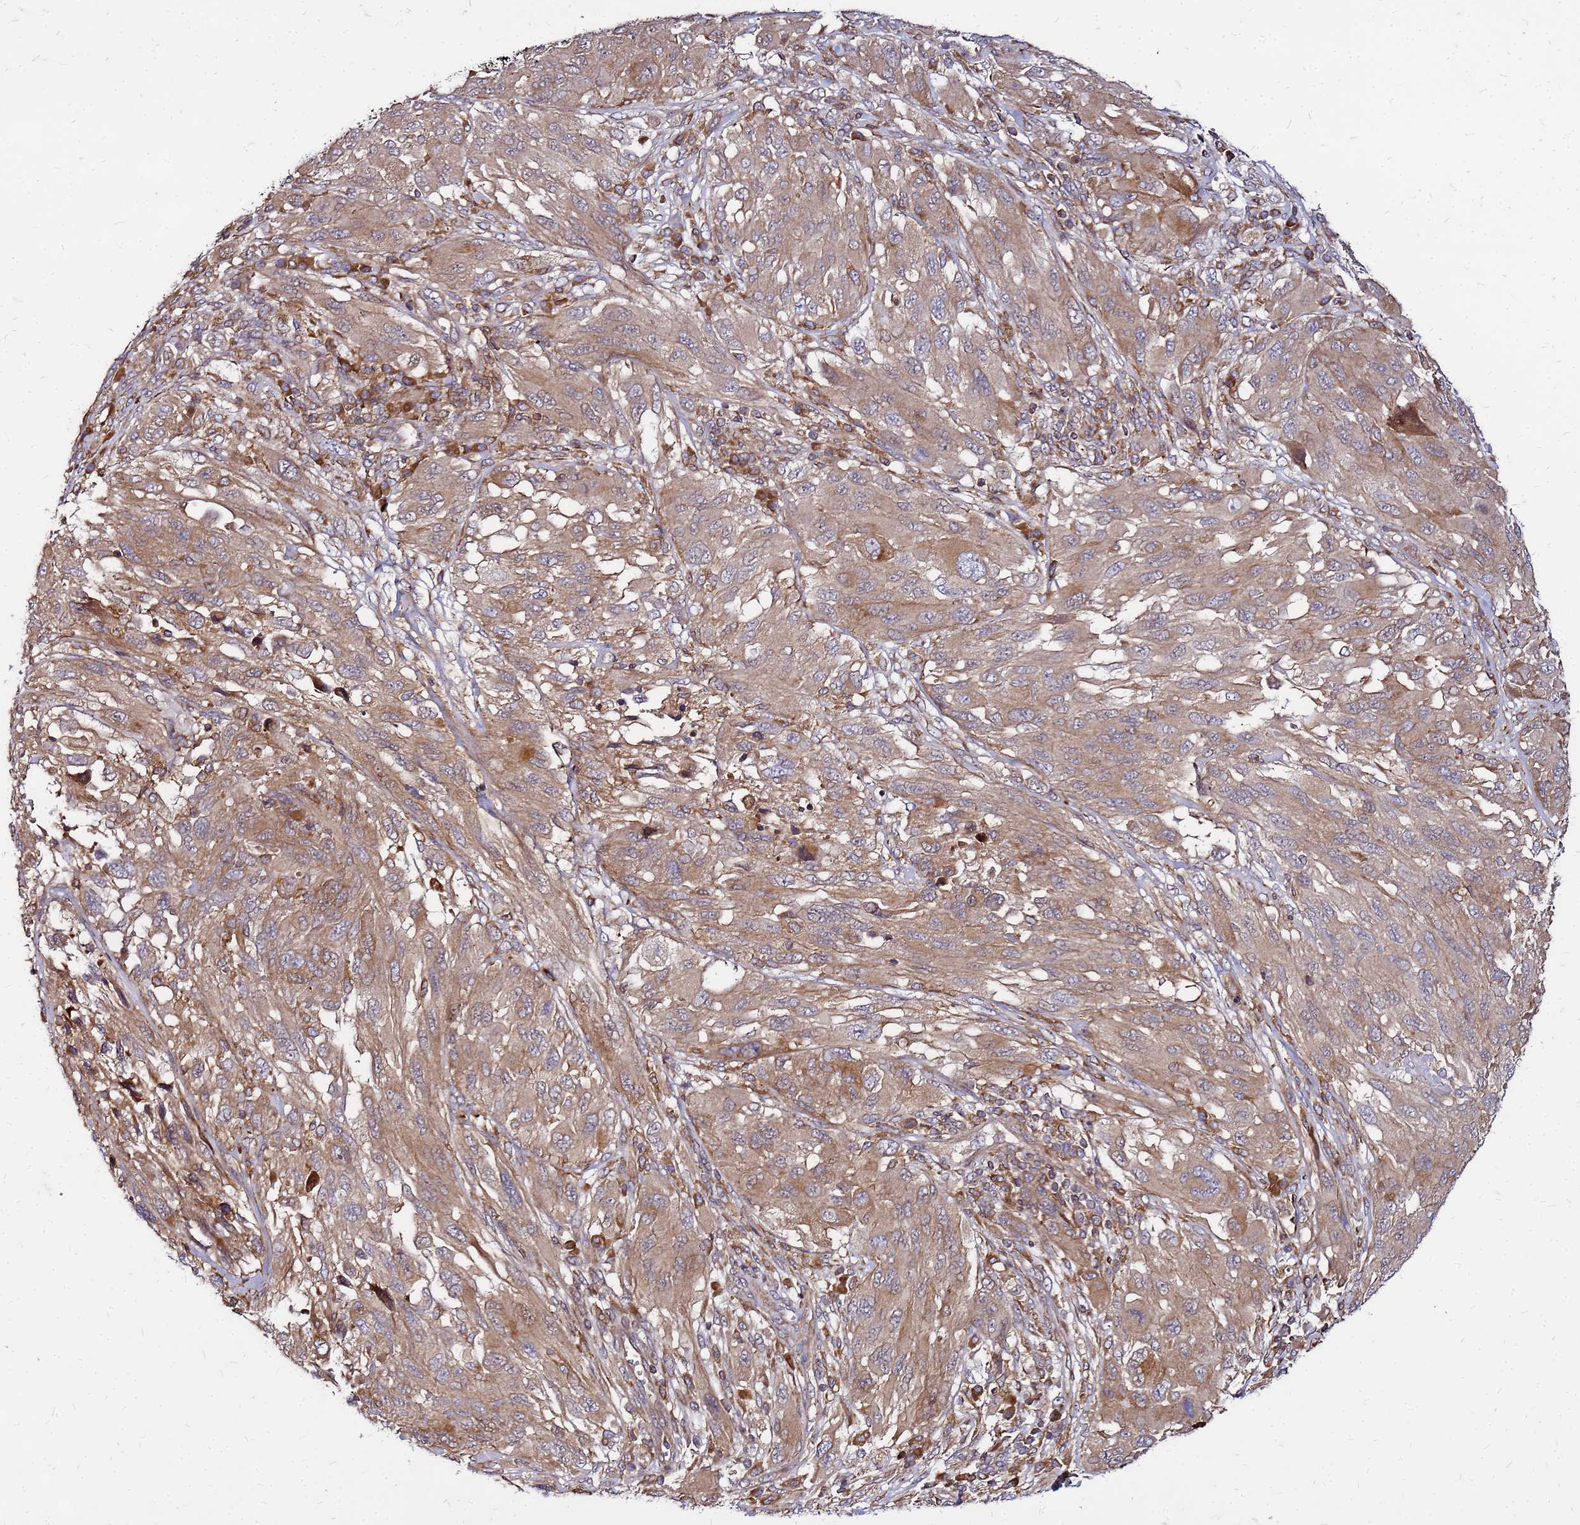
{"staining": {"intensity": "weak", "quantity": ">75%", "location": "cytoplasmic/membranous"}, "tissue": "melanoma", "cell_type": "Tumor cells", "image_type": "cancer", "snomed": [{"axis": "morphology", "description": "Malignant melanoma, NOS"}, {"axis": "topography", "description": "Skin"}], "caption": "High-magnification brightfield microscopy of melanoma stained with DAB (3,3'-diaminobenzidine) (brown) and counterstained with hematoxylin (blue). tumor cells exhibit weak cytoplasmic/membranous staining is appreciated in about>75% of cells. (brown staining indicates protein expression, while blue staining denotes nuclei).", "gene": "CYBC1", "patient": {"sex": "female", "age": 91}}